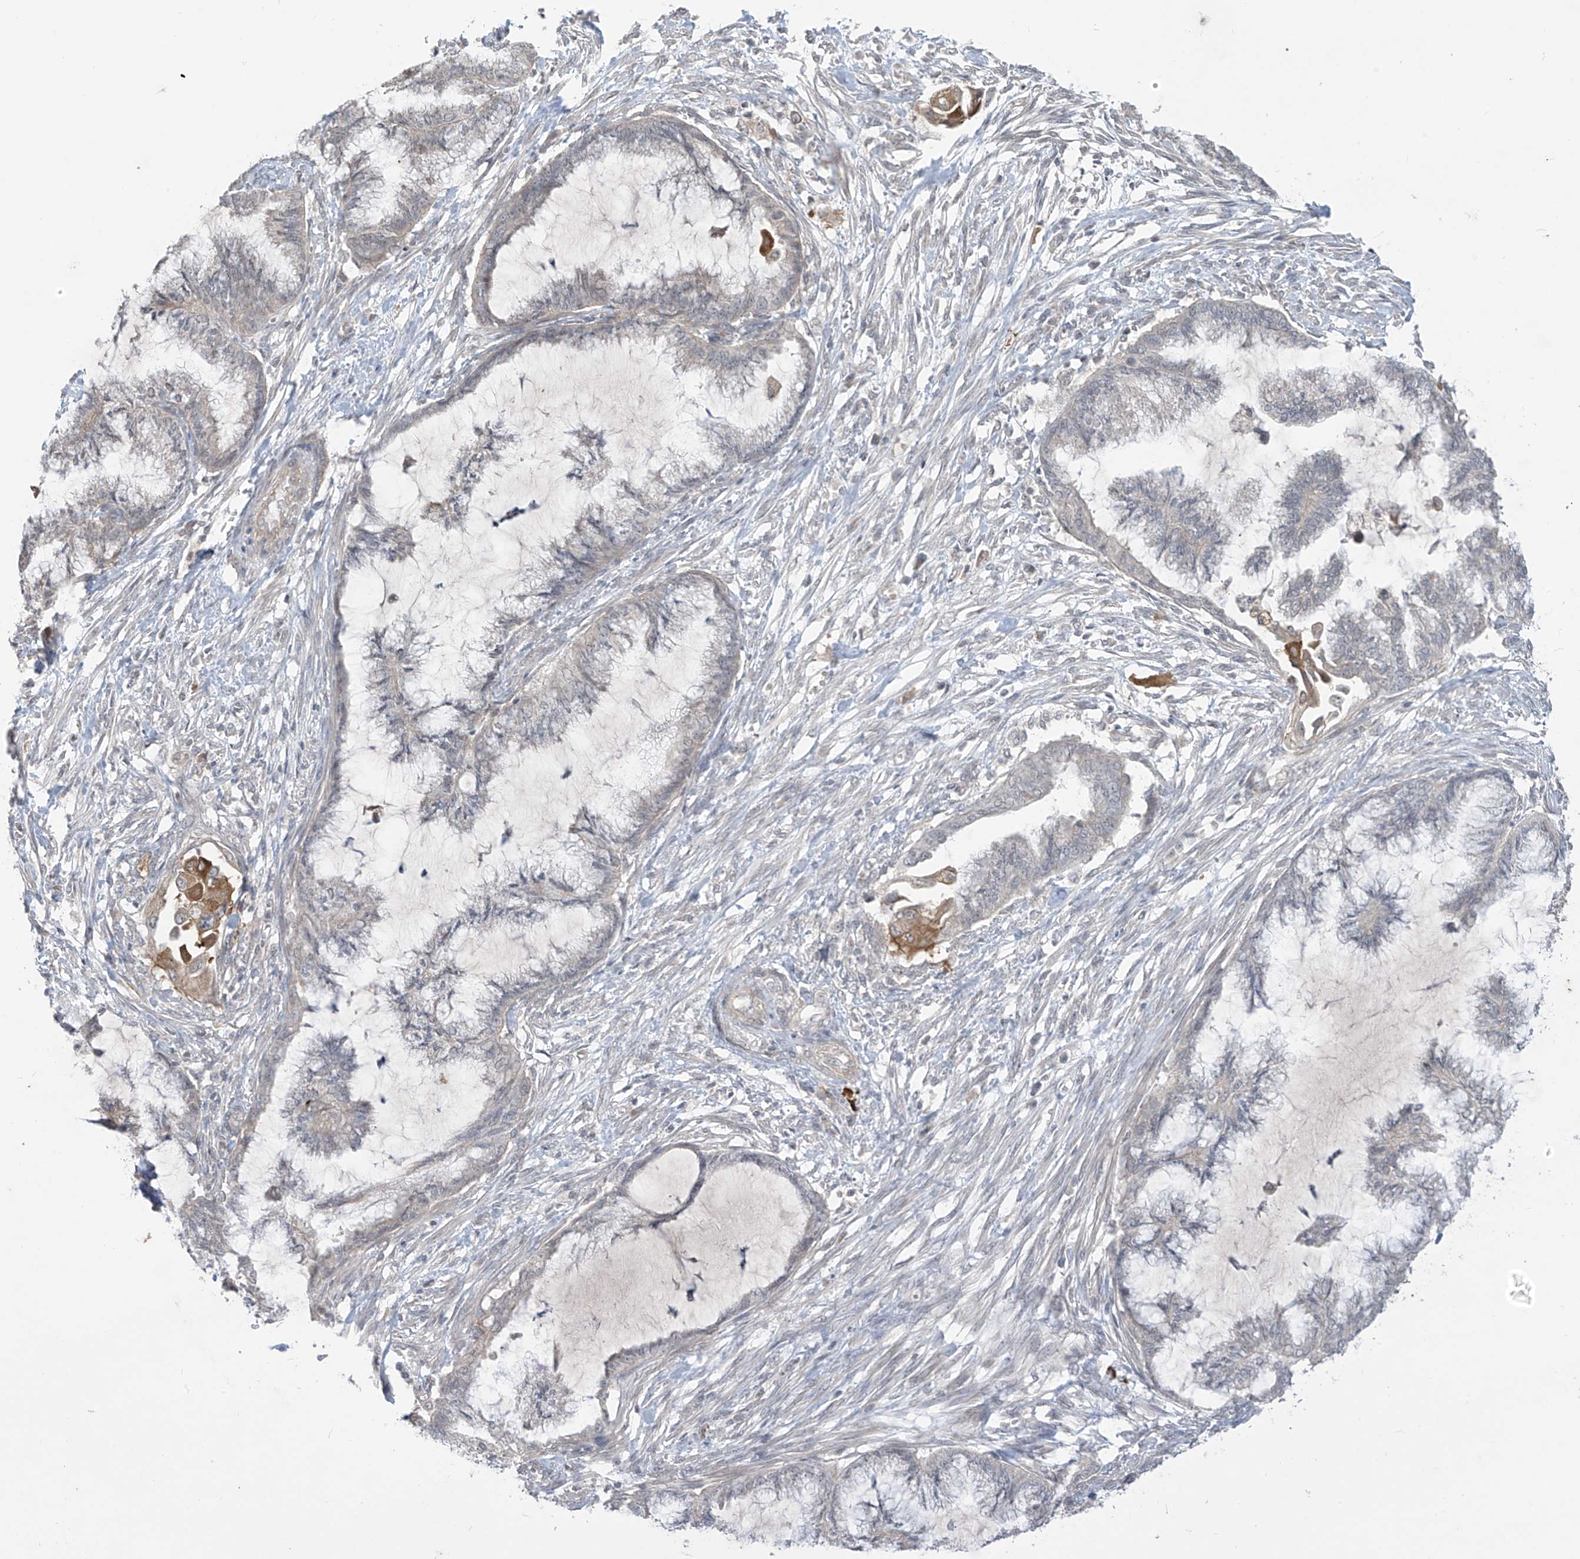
{"staining": {"intensity": "negative", "quantity": "none", "location": "none"}, "tissue": "endometrial cancer", "cell_type": "Tumor cells", "image_type": "cancer", "snomed": [{"axis": "morphology", "description": "Adenocarcinoma, NOS"}, {"axis": "topography", "description": "Endometrium"}], "caption": "This photomicrograph is of endometrial adenocarcinoma stained with immunohistochemistry (IHC) to label a protein in brown with the nuclei are counter-stained blue. There is no positivity in tumor cells.", "gene": "DGKQ", "patient": {"sex": "female", "age": 86}}